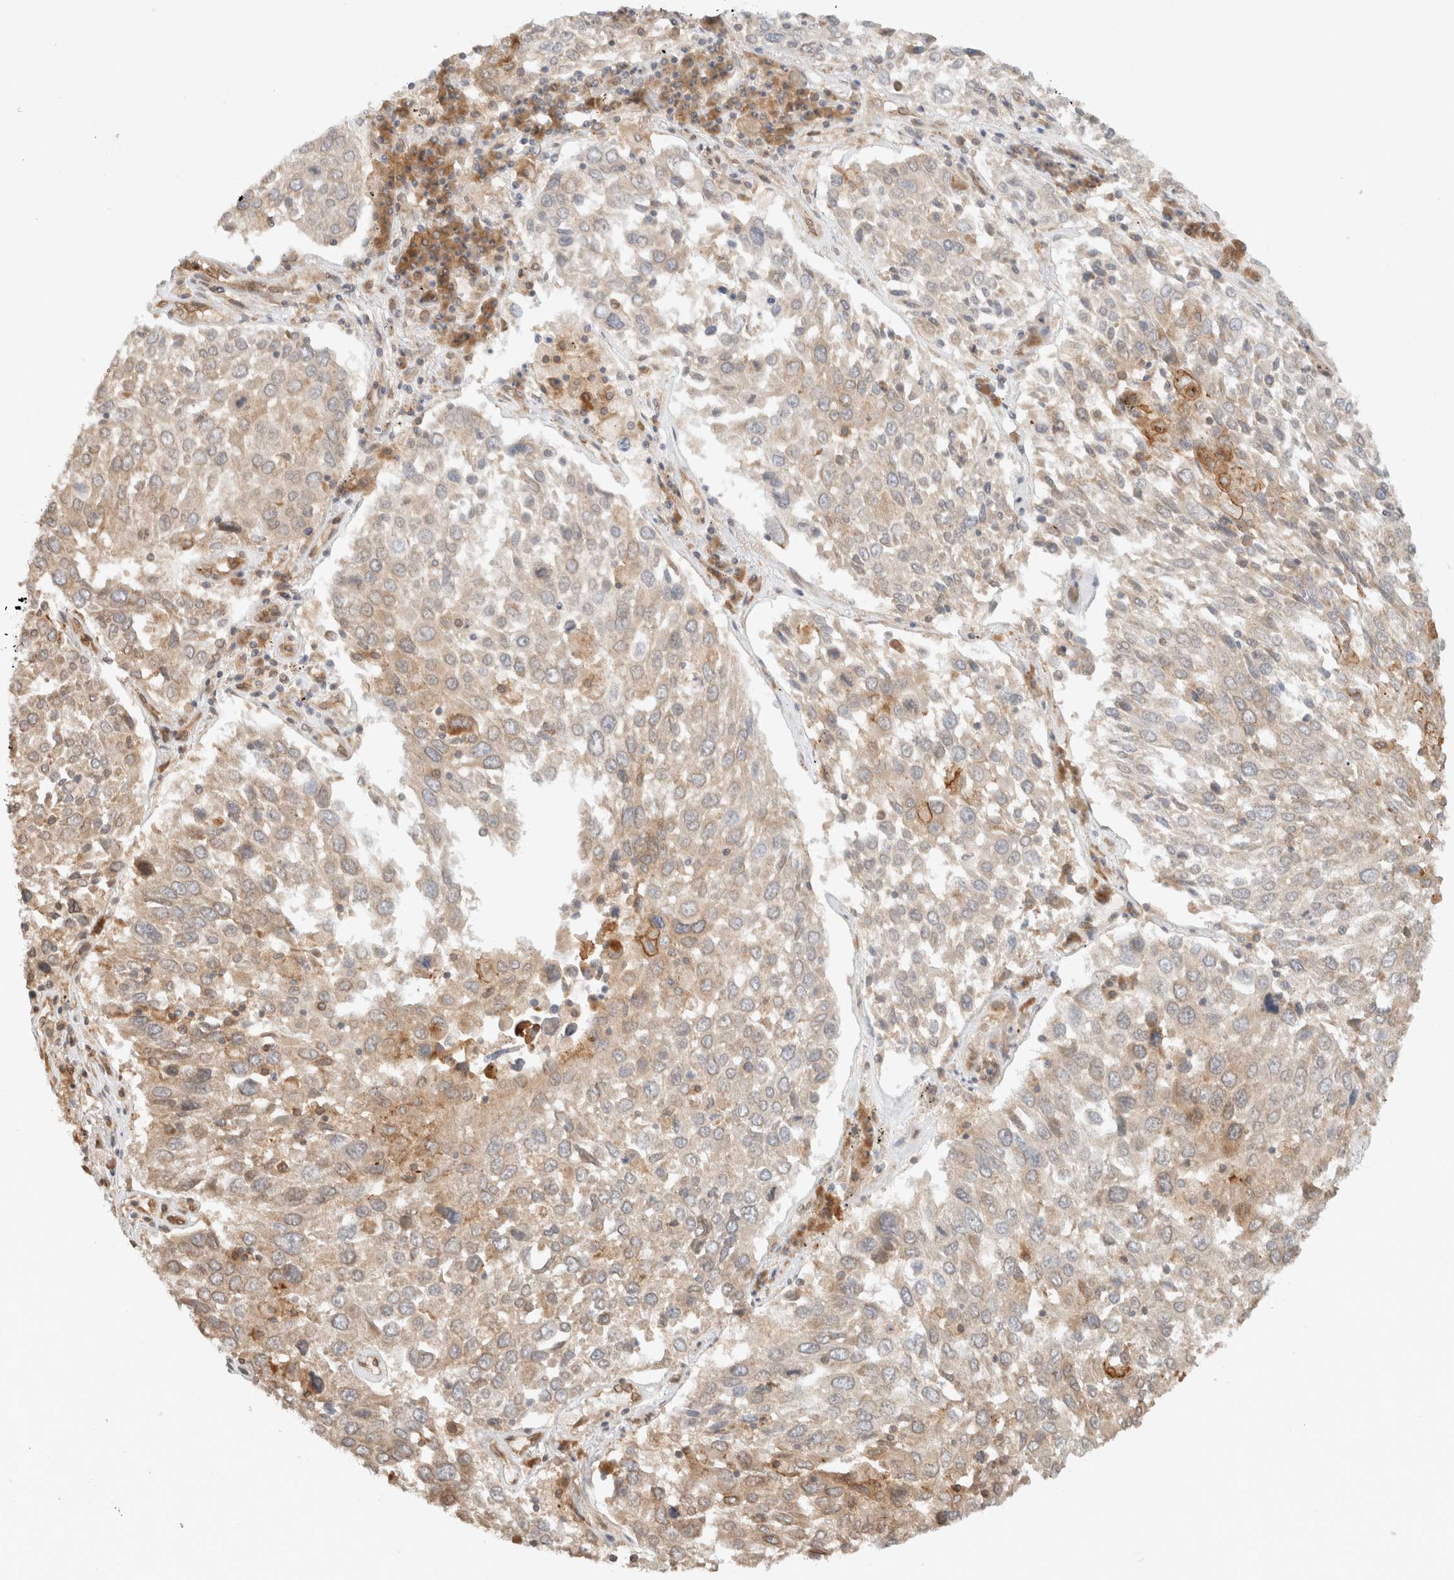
{"staining": {"intensity": "weak", "quantity": "25%-75%", "location": "cytoplasmic/membranous"}, "tissue": "lung cancer", "cell_type": "Tumor cells", "image_type": "cancer", "snomed": [{"axis": "morphology", "description": "Squamous cell carcinoma, NOS"}, {"axis": "topography", "description": "Lung"}], "caption": "Lung cancer stained with immunohistochemistry (IHC) exhibits weak cytoplasmic/membranous staining in approximately 25%-75% of tumor cells. (IHC, brightfield microscopy, high magnification).", "gene": "ARFGEF2", "patient": {"sex": "male", "age": 65}}